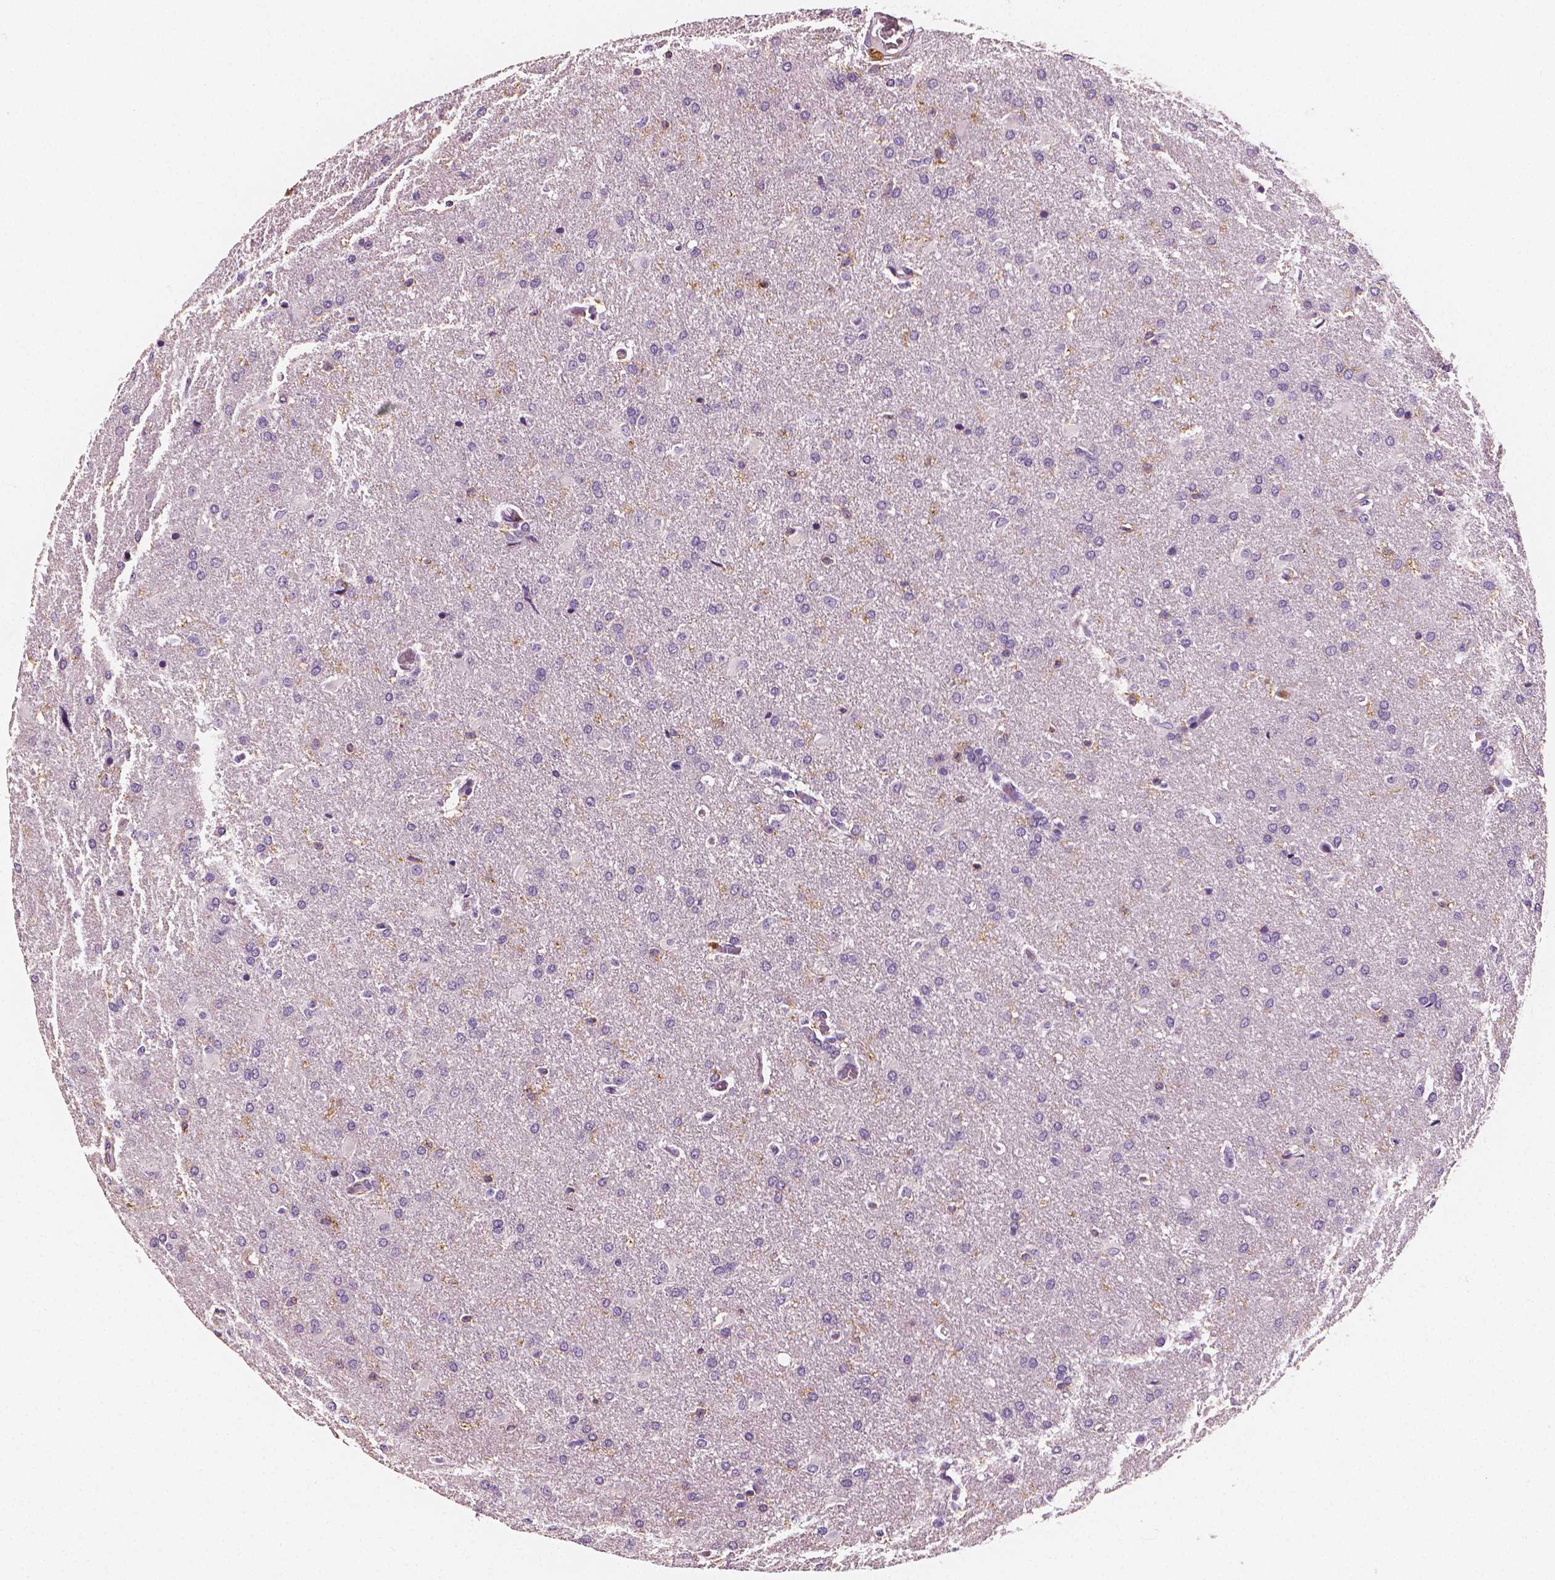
{"staining": {"intensity": "negative", "quantity": "none", "location": "none"}, "tissue": "glioma", "cell_type": "Tumor cells", "image_type": "cancer", "snomed": [{"axis": "morphology", "description": "Glioma, malignant, High grade"}, {"axis": "topography", "description": "Brain"}], "caption": "Immunohistochemistry of human malignant glioma (high-grade) exhibits no staining in tumor cells. Nuclei are stained in blue.", "gene": "PTPRC", "patient": {"sex": "male", "age": 68}}